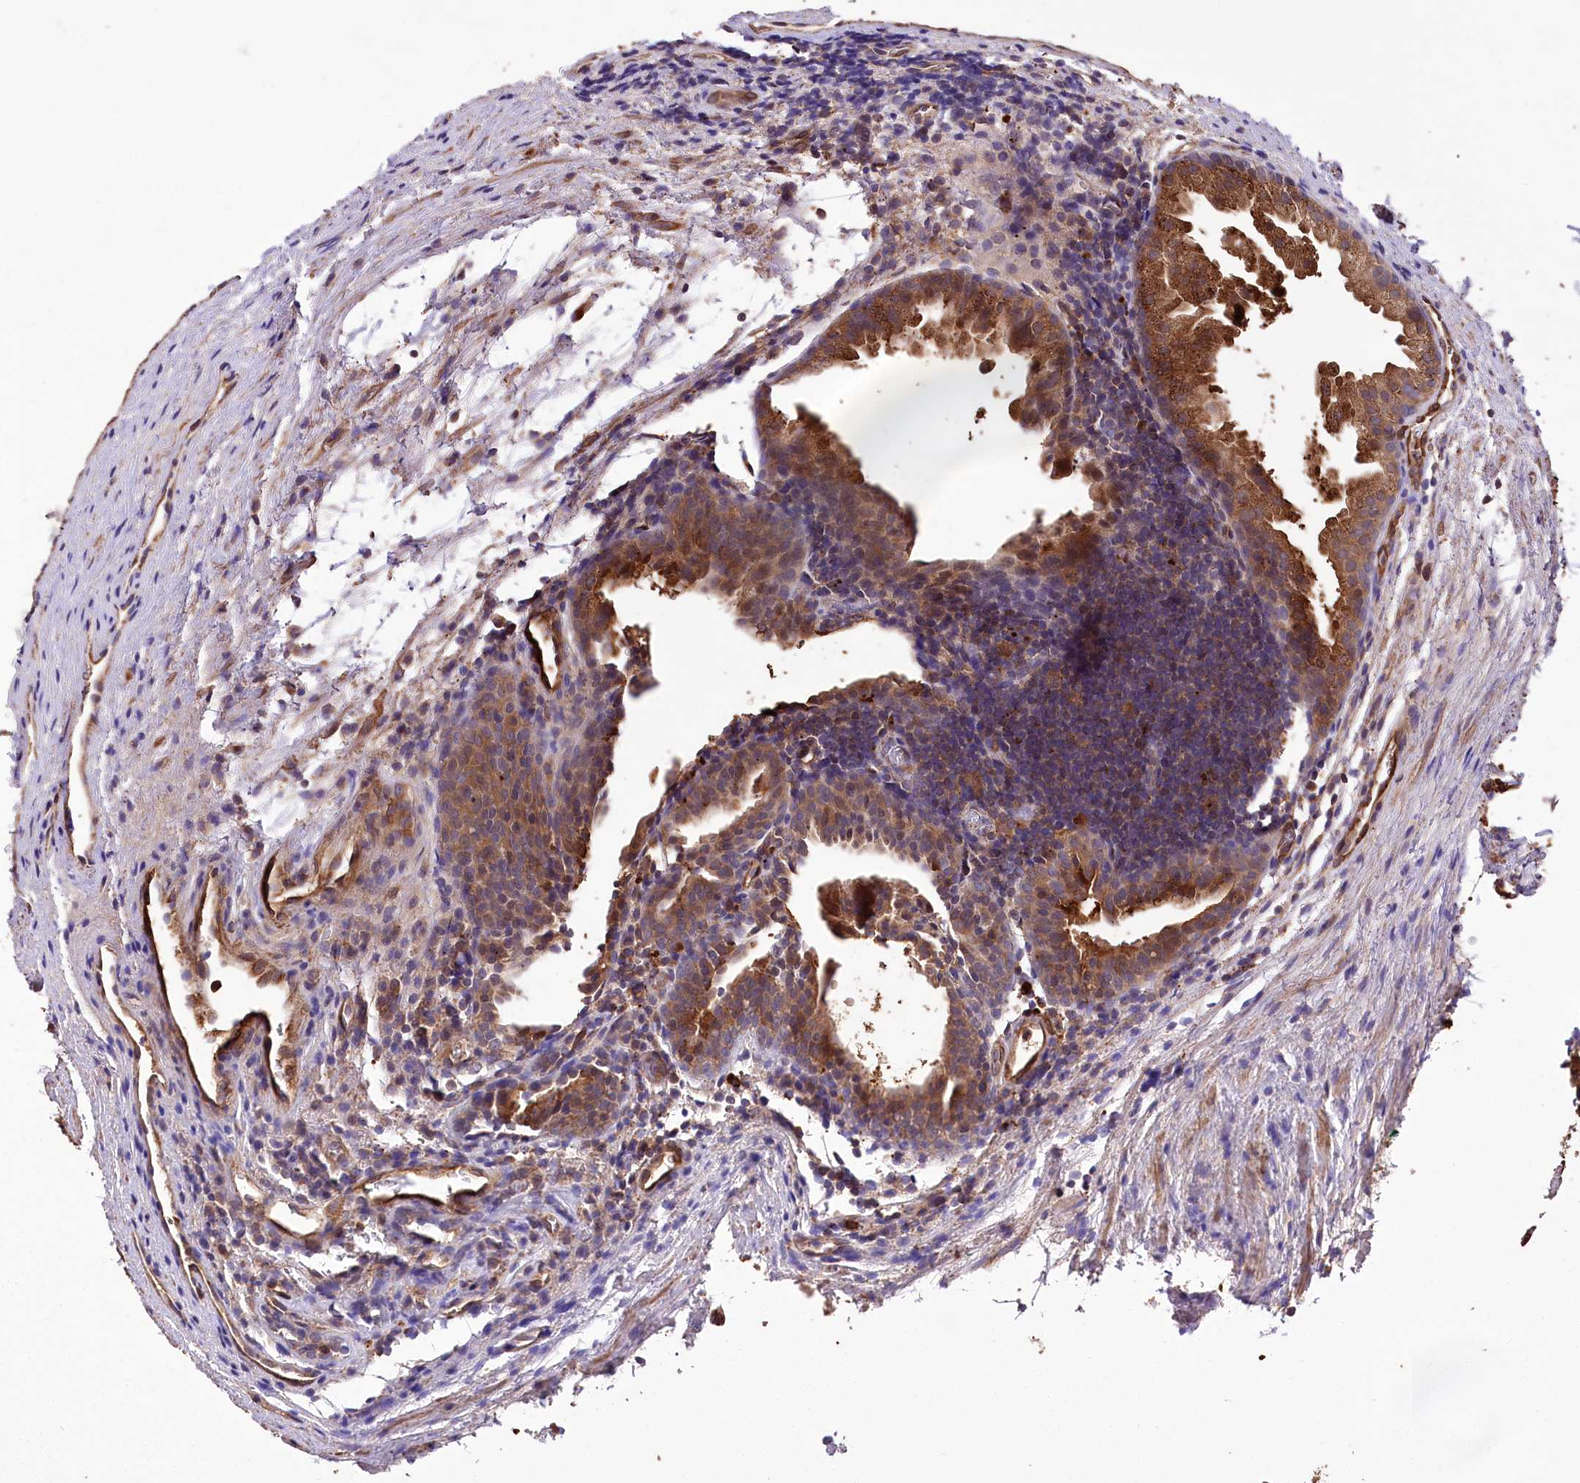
{"staining": {"intensity": "strong", "quantity": ">75%", "location": "cytoplasmic/membranous"}, "tissue": "prostate cancer", "cell_type": "Tumor cells", "image_type": "cancer", "snomed": [{"axis": "morphology", "description": "Adenocarcinoma, High grade"}, {"axis": "topography", "description": "Prostate"}], "caption": "Prostate cancer (high-grade adenocarcinoma) stained for a protein displays strong cytoplasmic/membranous positivity in tumor cells. The protein of interest is stained brown, and the nuclei are stained in blue (DAB (3,3'-diaminobenzidine) IHC with brightfield microscopy, high magnification).", "gene": "DPP3", "patient": {"sex": "male", "age": 62}}